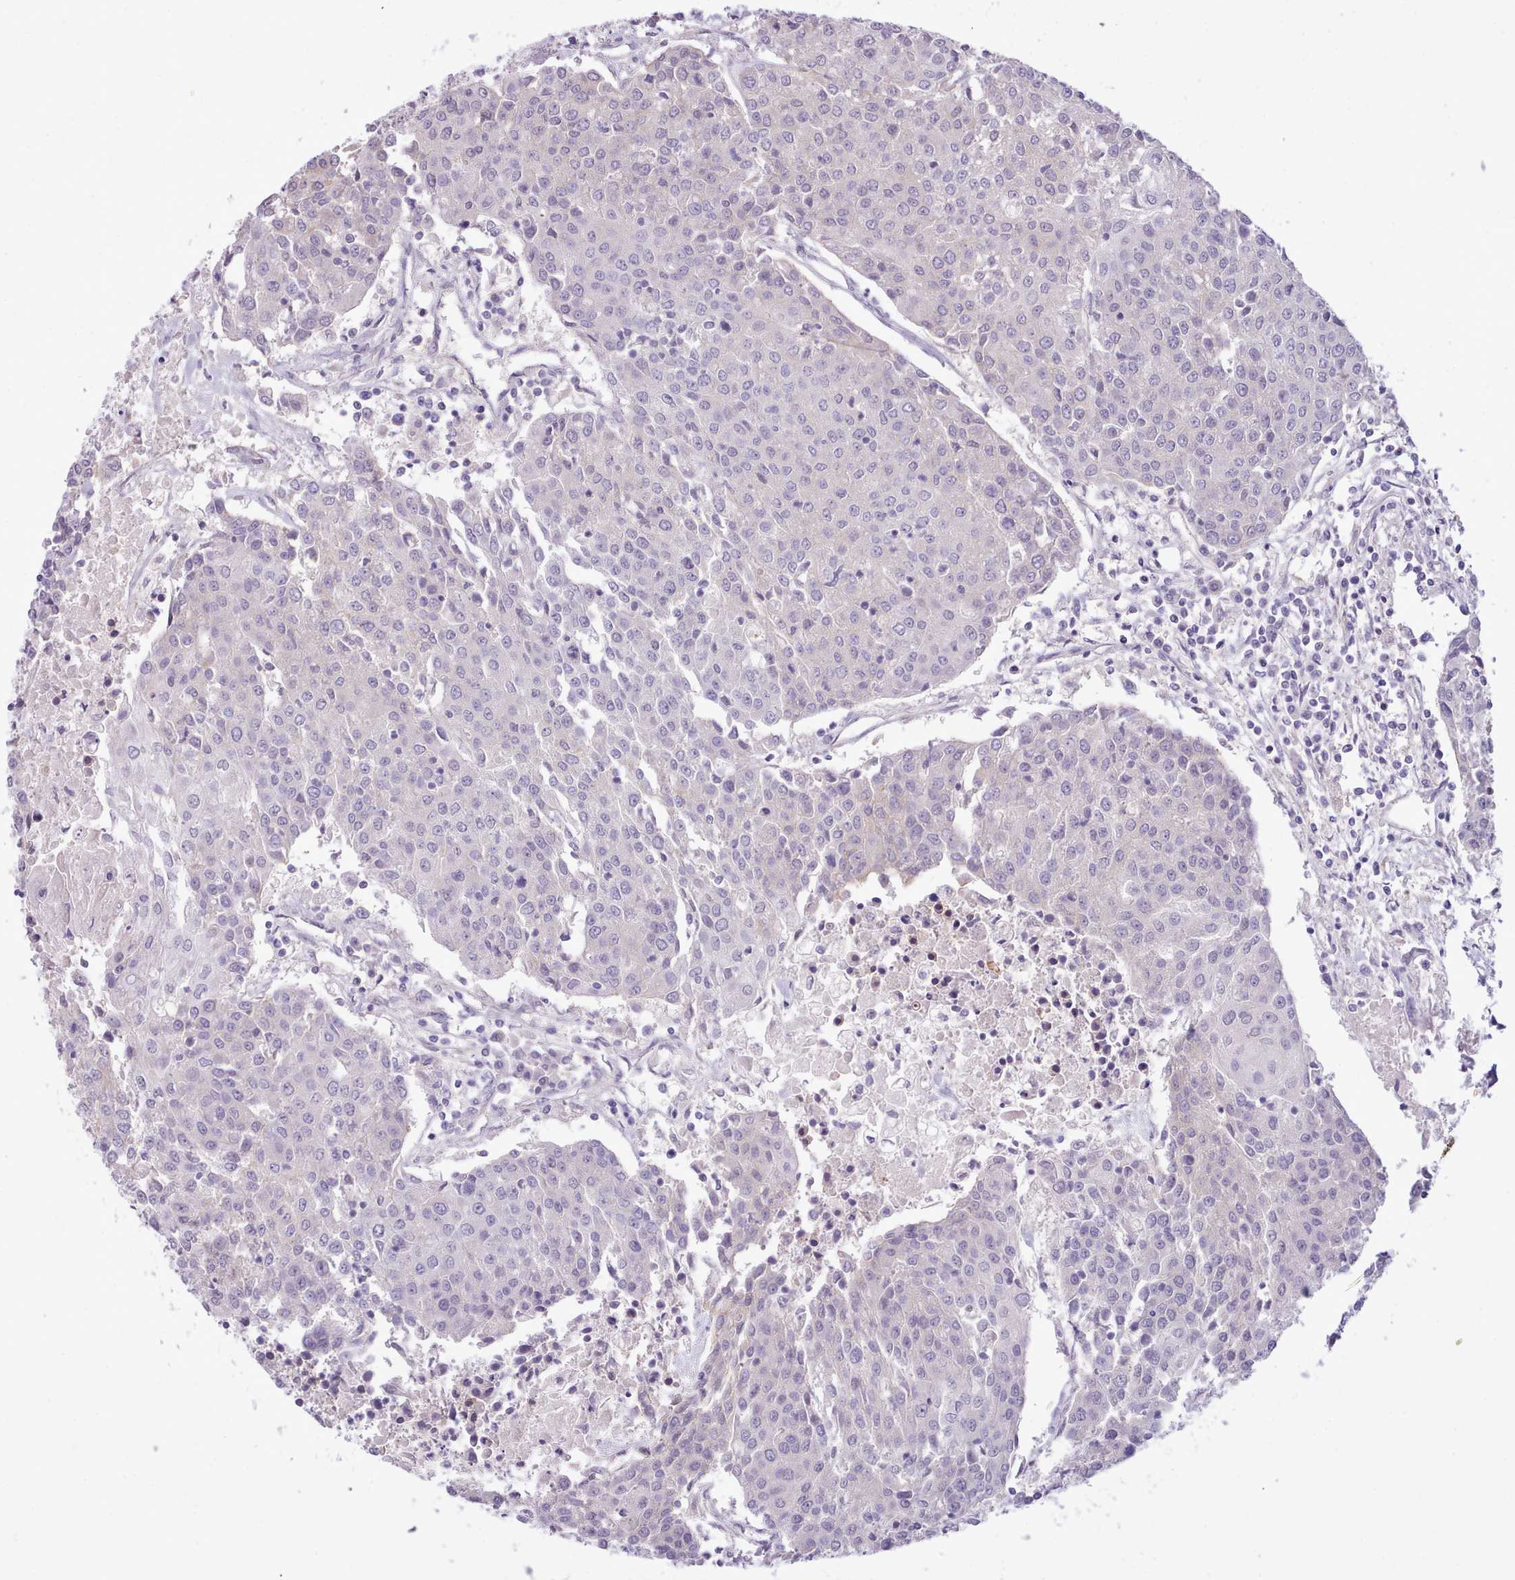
{"staining": {"intensity": "negative", "quantity": "none", "location": "none"}, "tissue": "urothelial cancer", "cell_type": "Tumor cells", "image_type": "cancer", "snomed": [{"axis": "morphology", "description": "Urothelial carcinoma, High grade"}, {"axis": "topography", "description": "Urinary bladder"}], "caption": "Immunohistochemical staining of human urothelial cancer displays no significant expression in tumor cells.", "gene": "CYP2A13", "patient": {"sex": "female", "age": 85}}